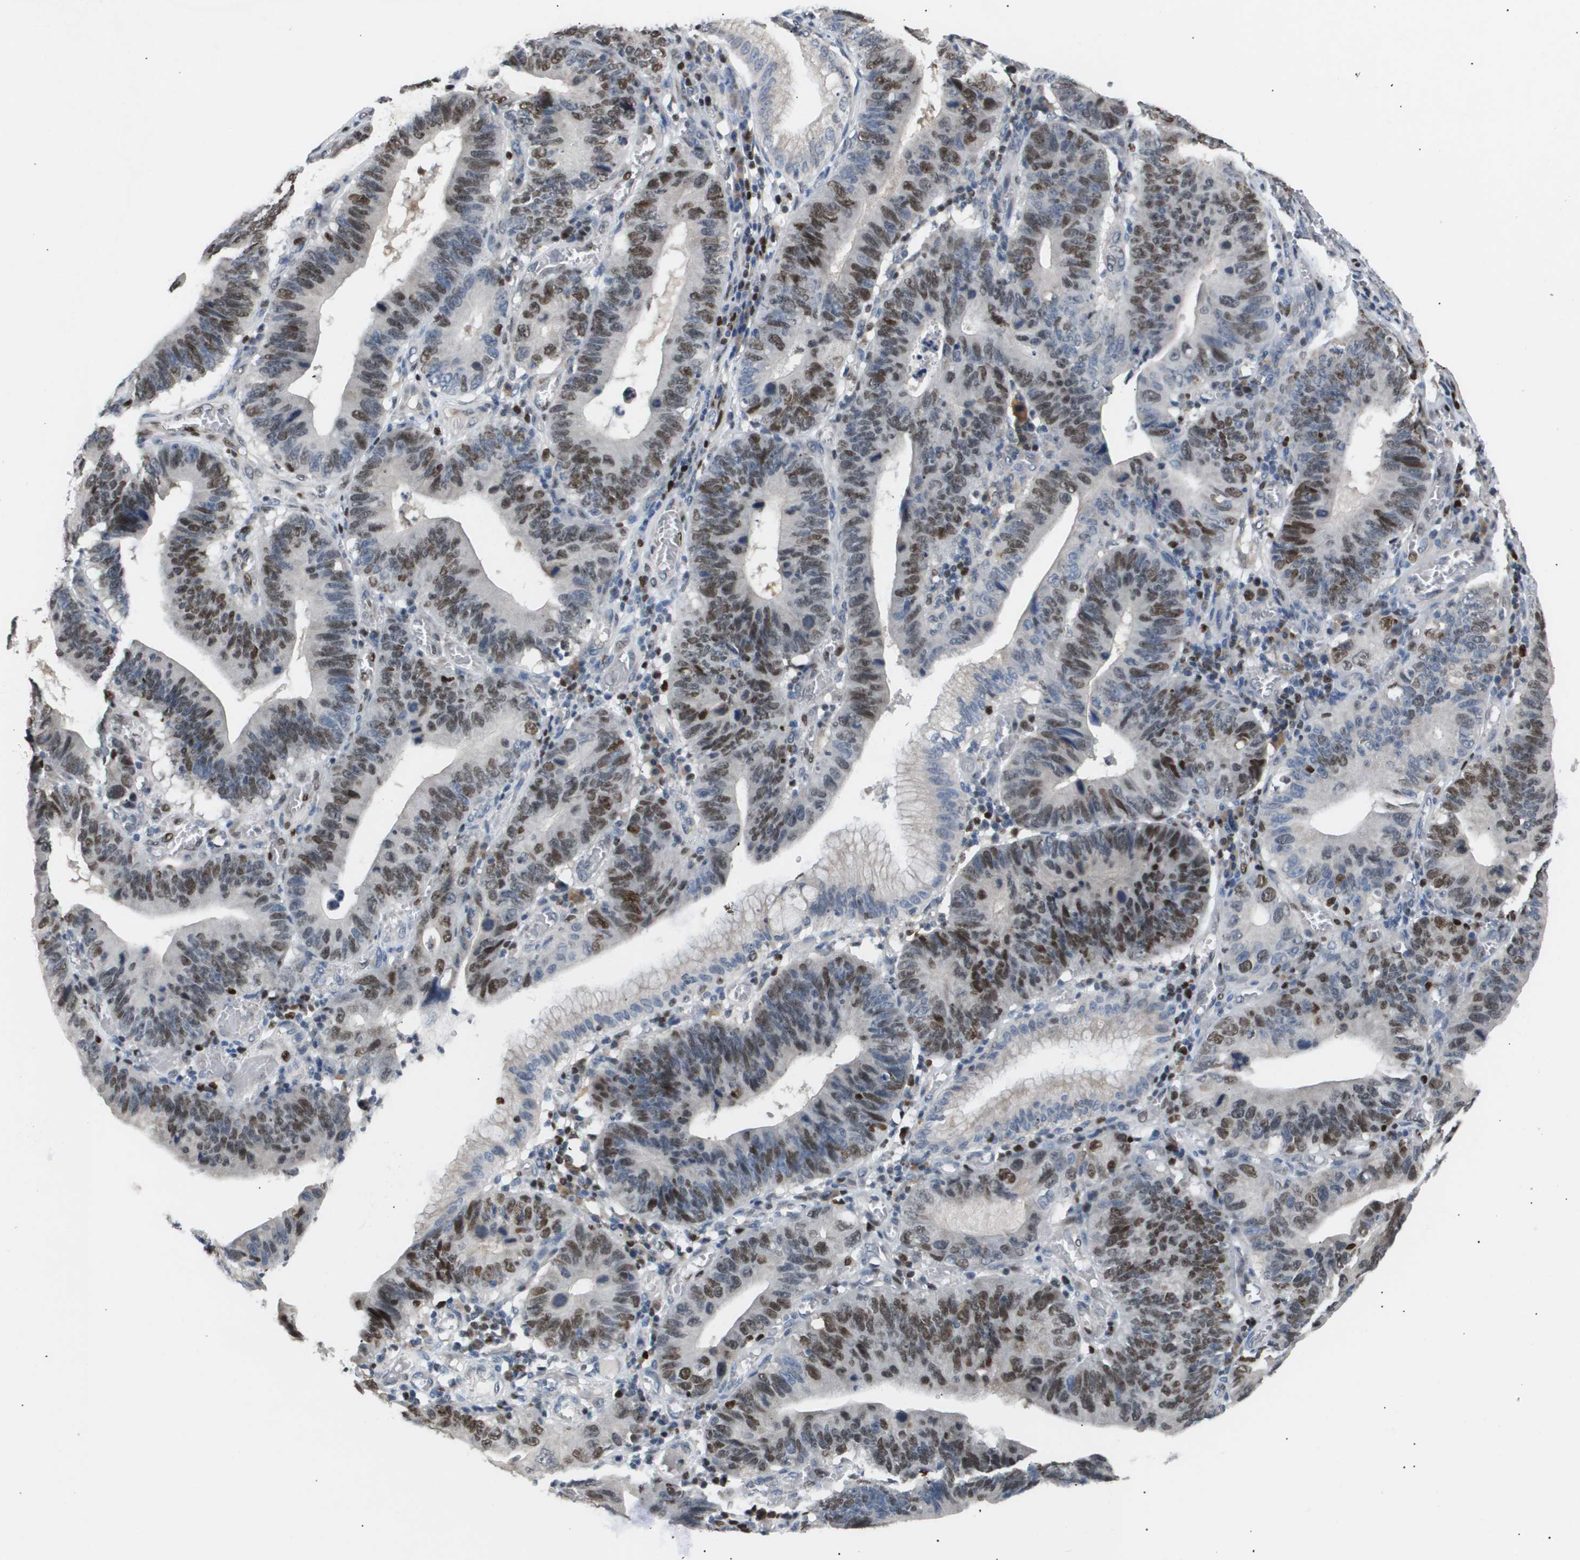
{"staining": {"intensity": "moderate", "quantity": ">75%", "location": "nuclear"}, "tissue": "stomach cancer", "cell_type": "Tumor cells", "image_type": "cancer", "snomed": [{"axis": "morphology", "description": "Adenocarcinoma, NOS"}, {"axis": "topography", "description": "Stomach"}, {"axis": "topography", "description": "Gastric cardia"}], "caption": "Protein analysis of adenocarcinoma (stomach) tissue demonstrates moderate nuclear staining in about >75% of tumor cells. The protein is stained brown, and the nuclei are stained in blue (DAB IHC with brightfield microscopy, high magnification).", "gene": "ANAPC2", "patient": {"sex": "male", "age": 59}}